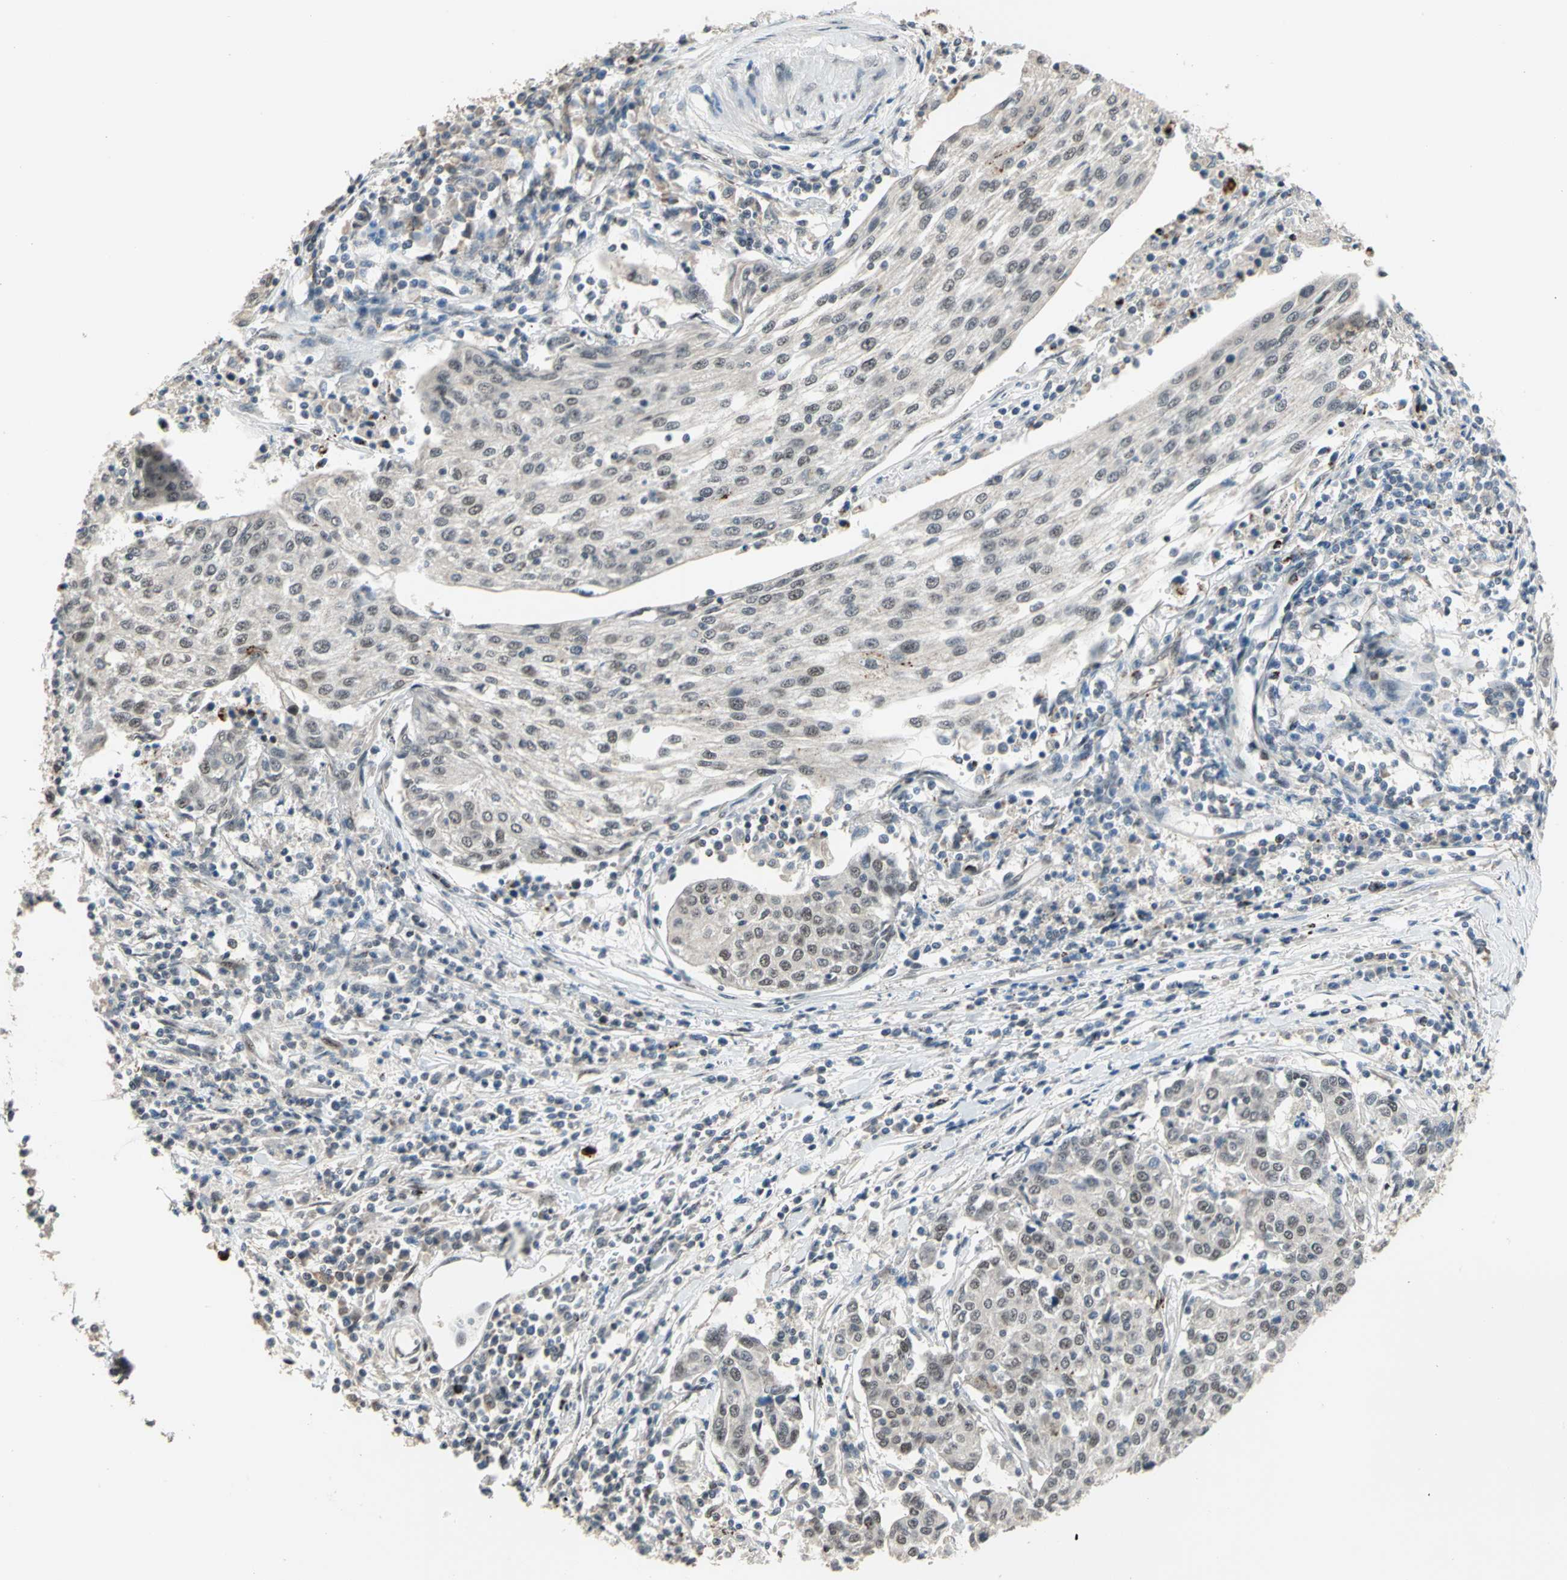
{"staining": {"intensity": "weak", "quantity": "<25%", "location": "cytoplasmic/membranous,nuclear"}, "tissue": "urothelial cancer", "cell_type": "Tumor cells", "image_type": "cancer", "snomed": [{"axis": "morphology", "description": "Urothelial carcinoma, High grade"}, {"axis": "topography", "description": "Urinary bladder"}], "caption": "Immunohistochemical staining of urothelial cancer reveals no significant positivity in tumor cells.", "gene": "ELF2", "patient": {"sex": "female", "age": 85}}